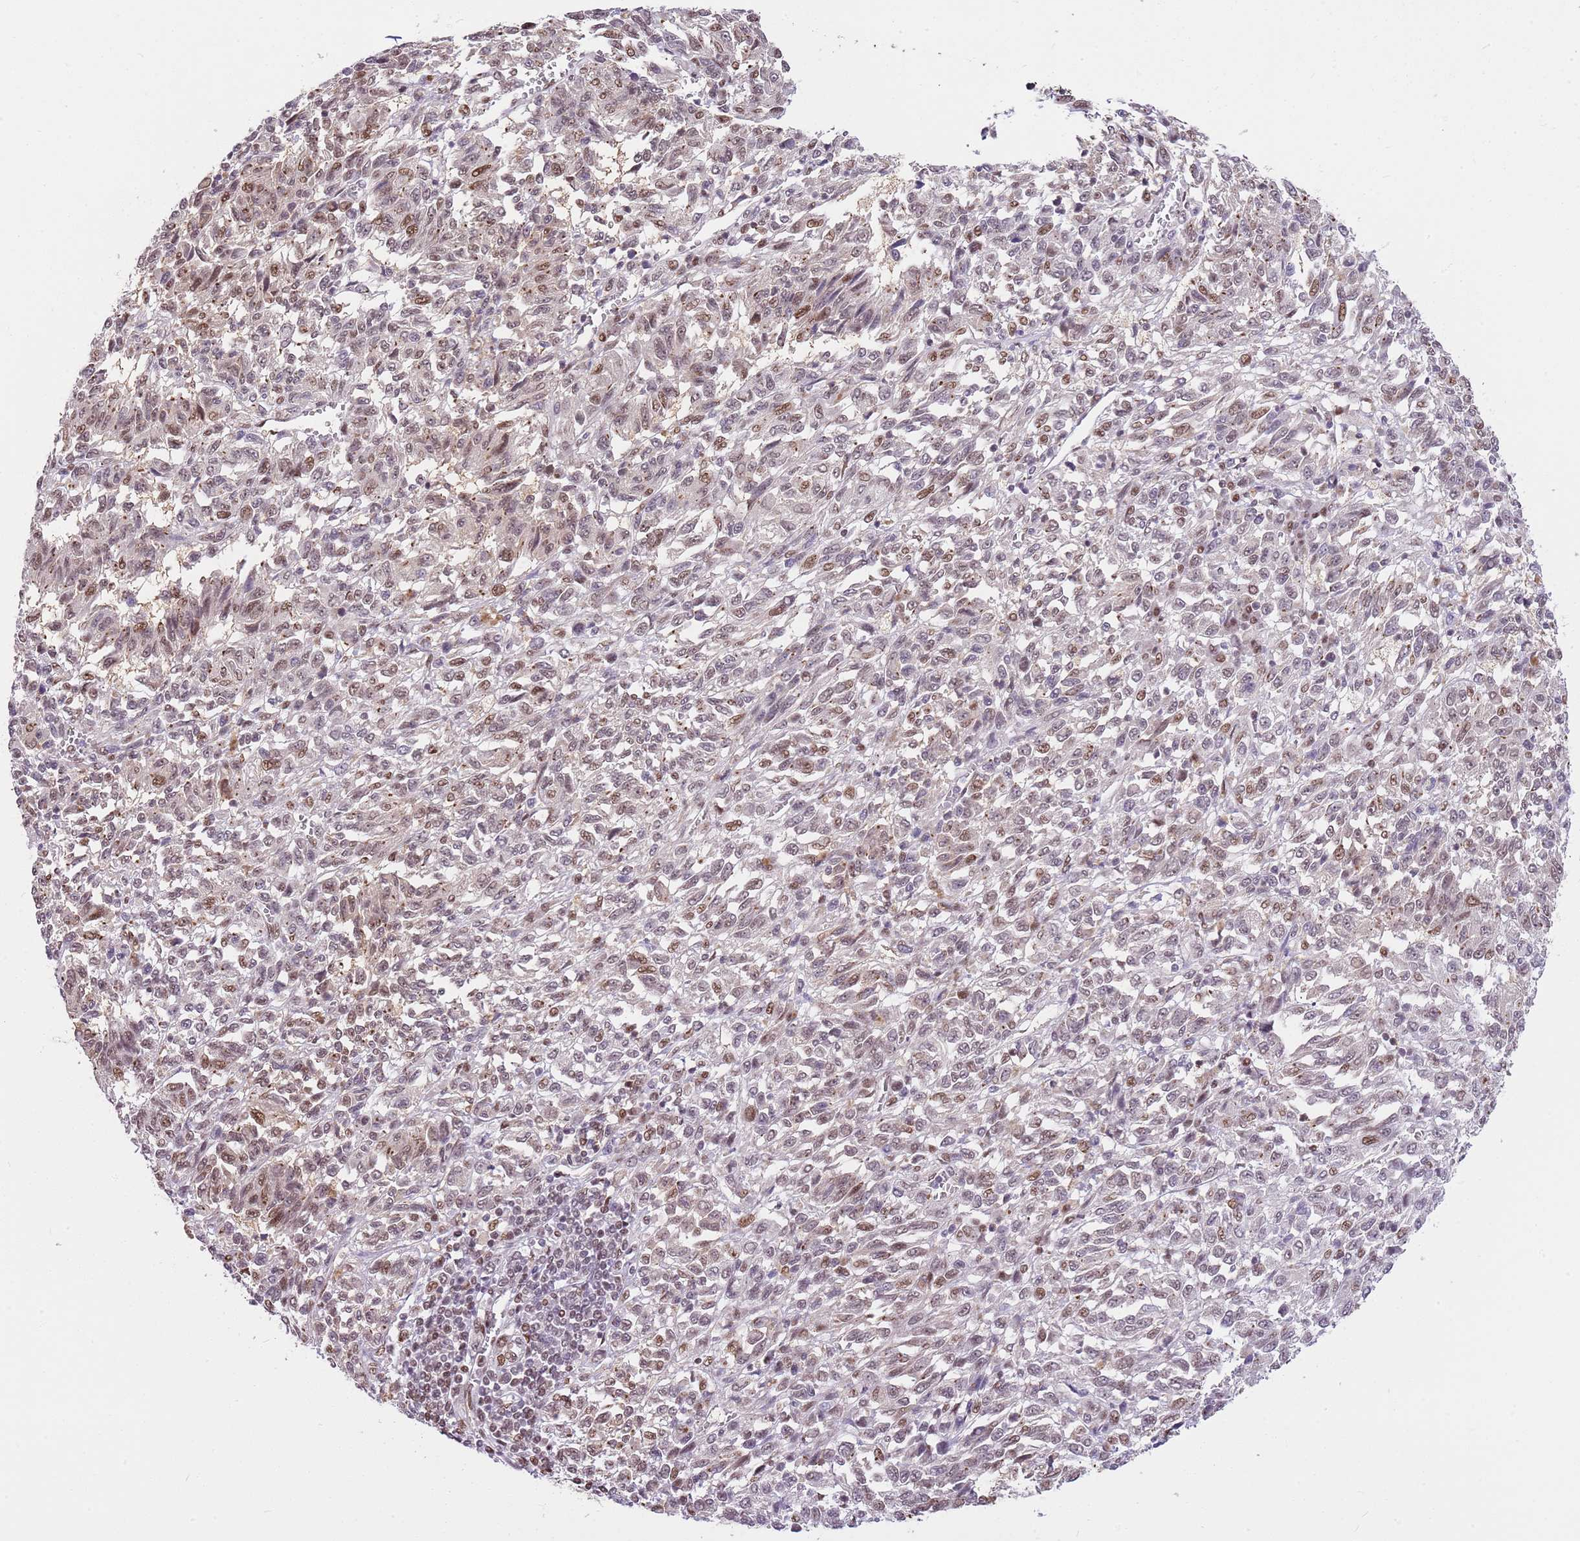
{"staining": {"intensity": "moderate", "quantity": "25%-75%", "location": "nuclear"}, "tissue": "melanoma", "cell_type": "Tumor cells", "image_type": "cancer", "snomed": [{"axis": "morphology", "description": "Malignant melanoma, Metastatic site"}, {"axis": "topography", "description": "Lung"}], "caption": "A histopathology image showing moderate nuclear positivity in approximately 25%-75% of tumor cells in malignant melanoma (metastatic site), as visualized by brown immunohistochemical staining.", "gene": "RFK", "patient": {"sex": "male", "age": 64}}